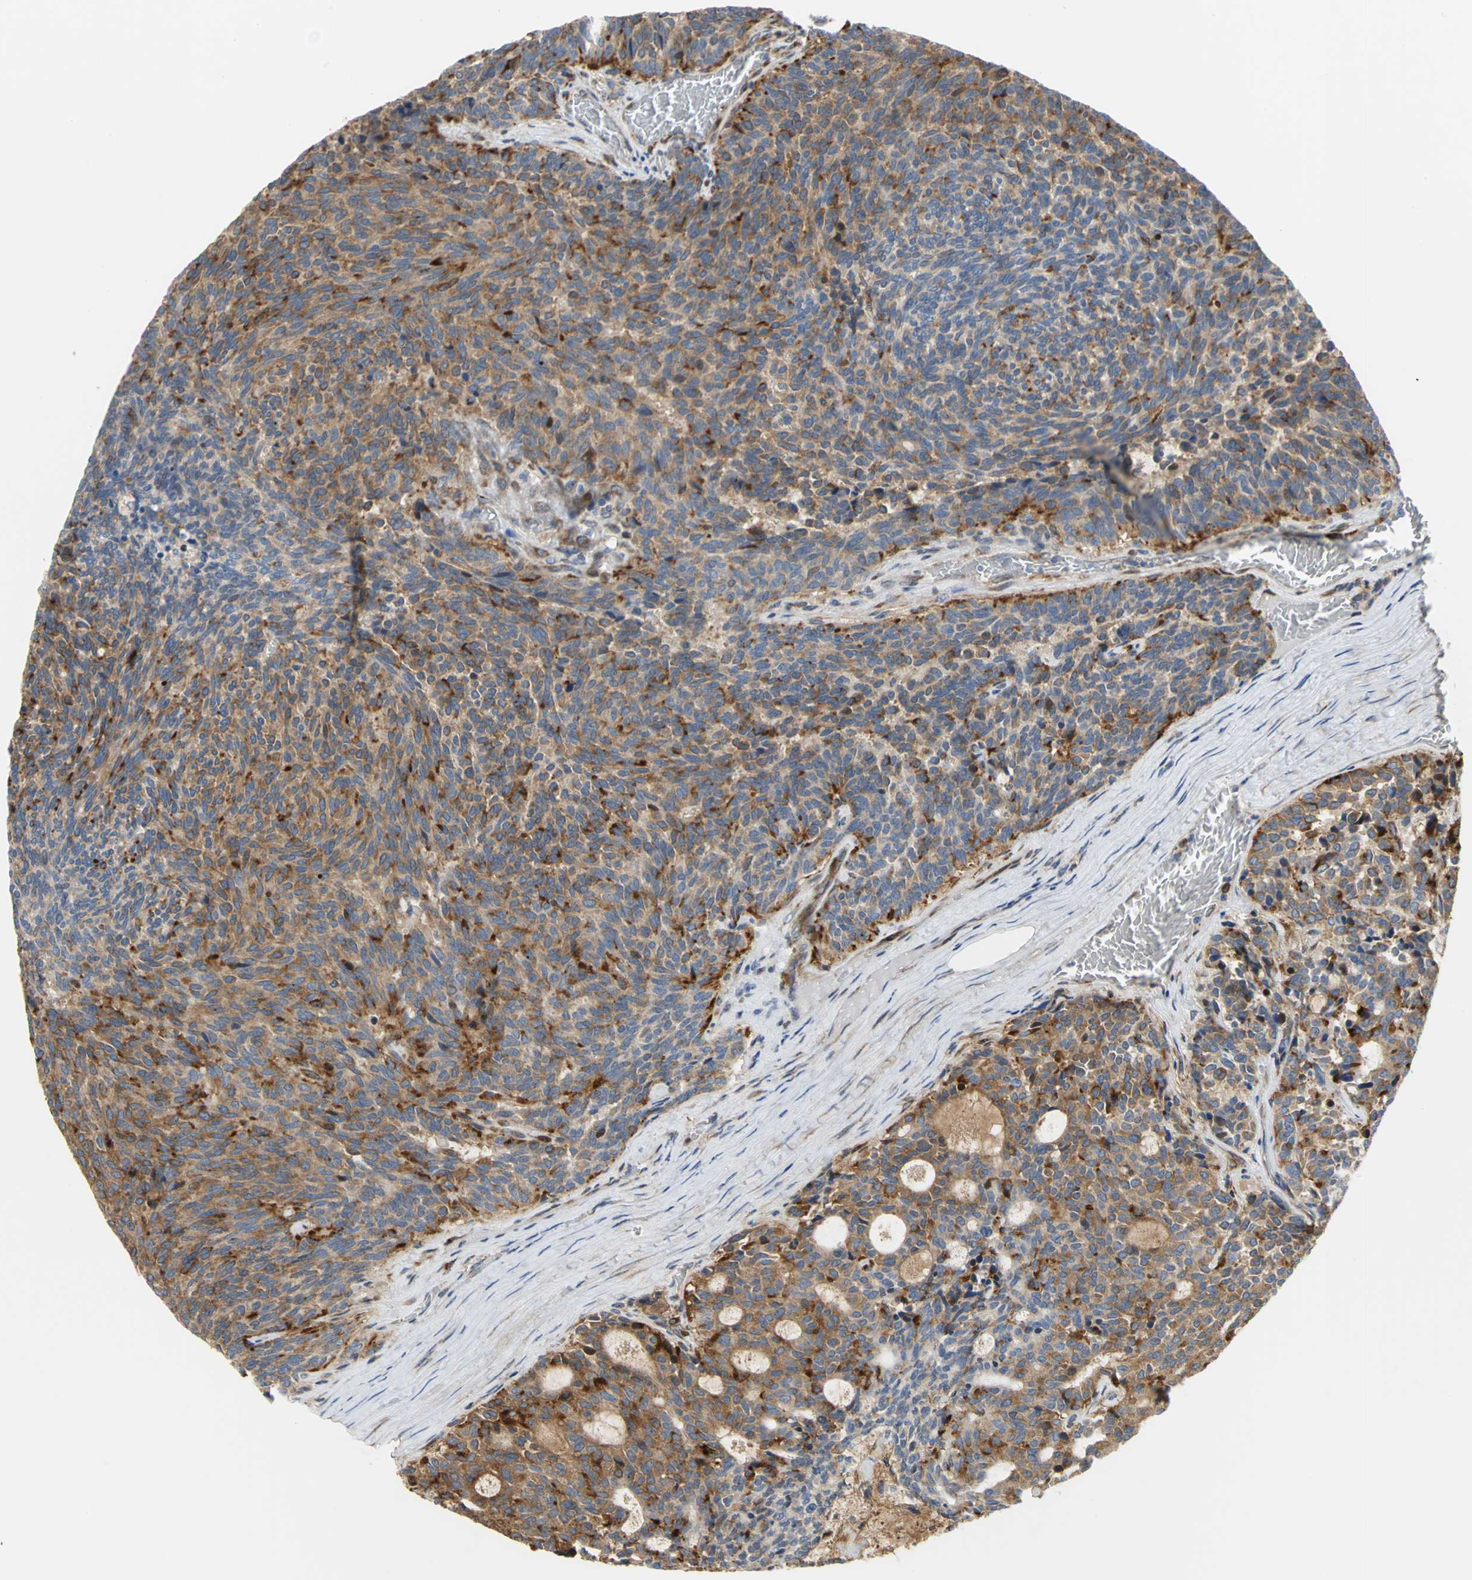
{"staining": {"intensity": "moderate", "quantity": ">75%", "location": "cytoplasmic/membranous"}, "tissue": "carcinoid", "cell_type": "Tumor cells", "image_type": "cancer", "snomed": [{"axis": "morphology", "description": "Carcinoid, malignant, NOS"}, {"axis": "topography", "description": "Pancreas"}], "caption": "Tumor cells display moderate cytoplasmic/membranous expression in approximately >75% of cells in carcinoid.", "gene": "YBX1", "patient": {"sex": "female", "age": 54}}